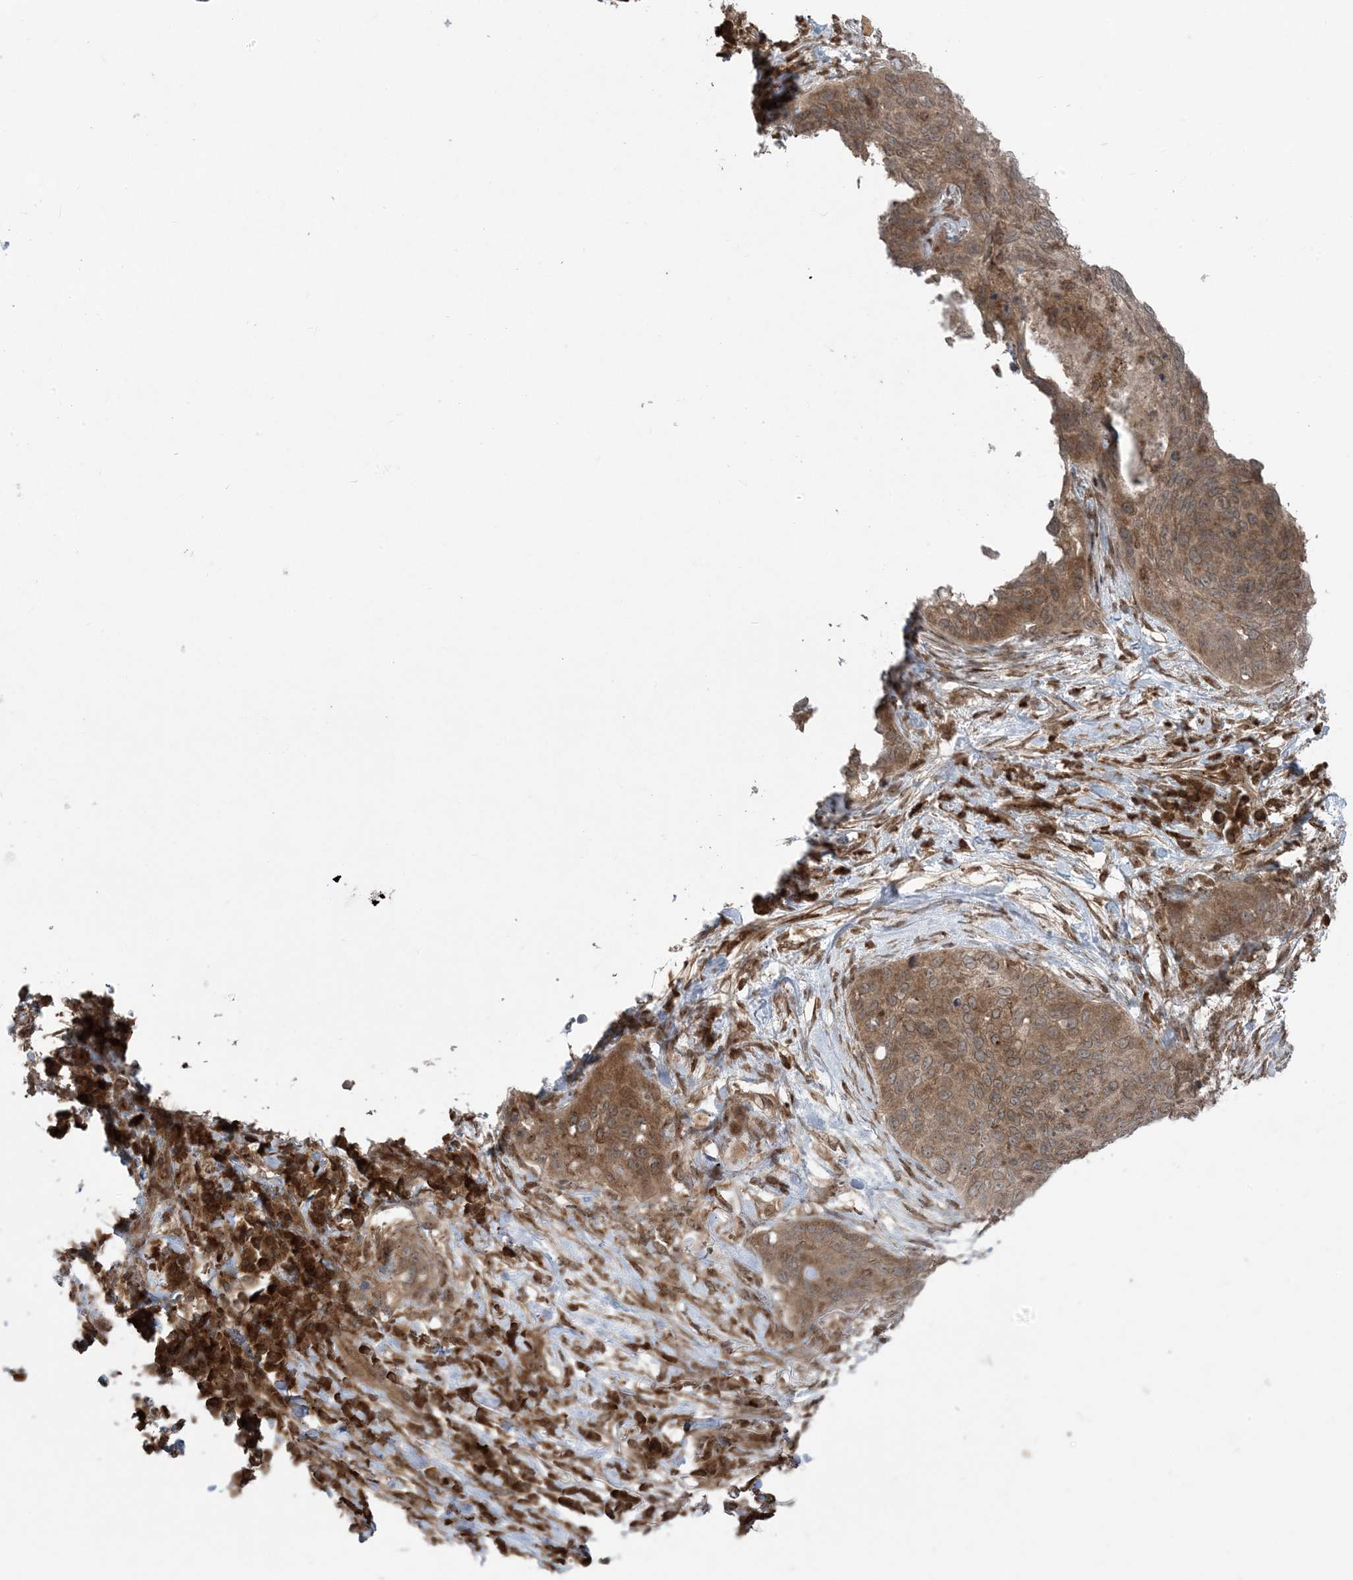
{"staining": {"intensity": "moderate", "quantity": ">75%", "location": "cytoplasmic/membranous"}, "tissue": "lung cancer", "cell_type": "Tumor cells", "image_type": "cancer", "snomed": [{"axis": "morphology", "description": "Squamous cell carcinoma, NOS"}, {"axis": "topography", "description": "Lung"}], "caption": "The image reveals staining of squamous cell carcinoma (lung), revealing moderate cytoplasmic/membranous protein positivity (brown color) within tumor cells.", "gene": "DDX19B", "patient": {"sex": "female", "age": 63}}